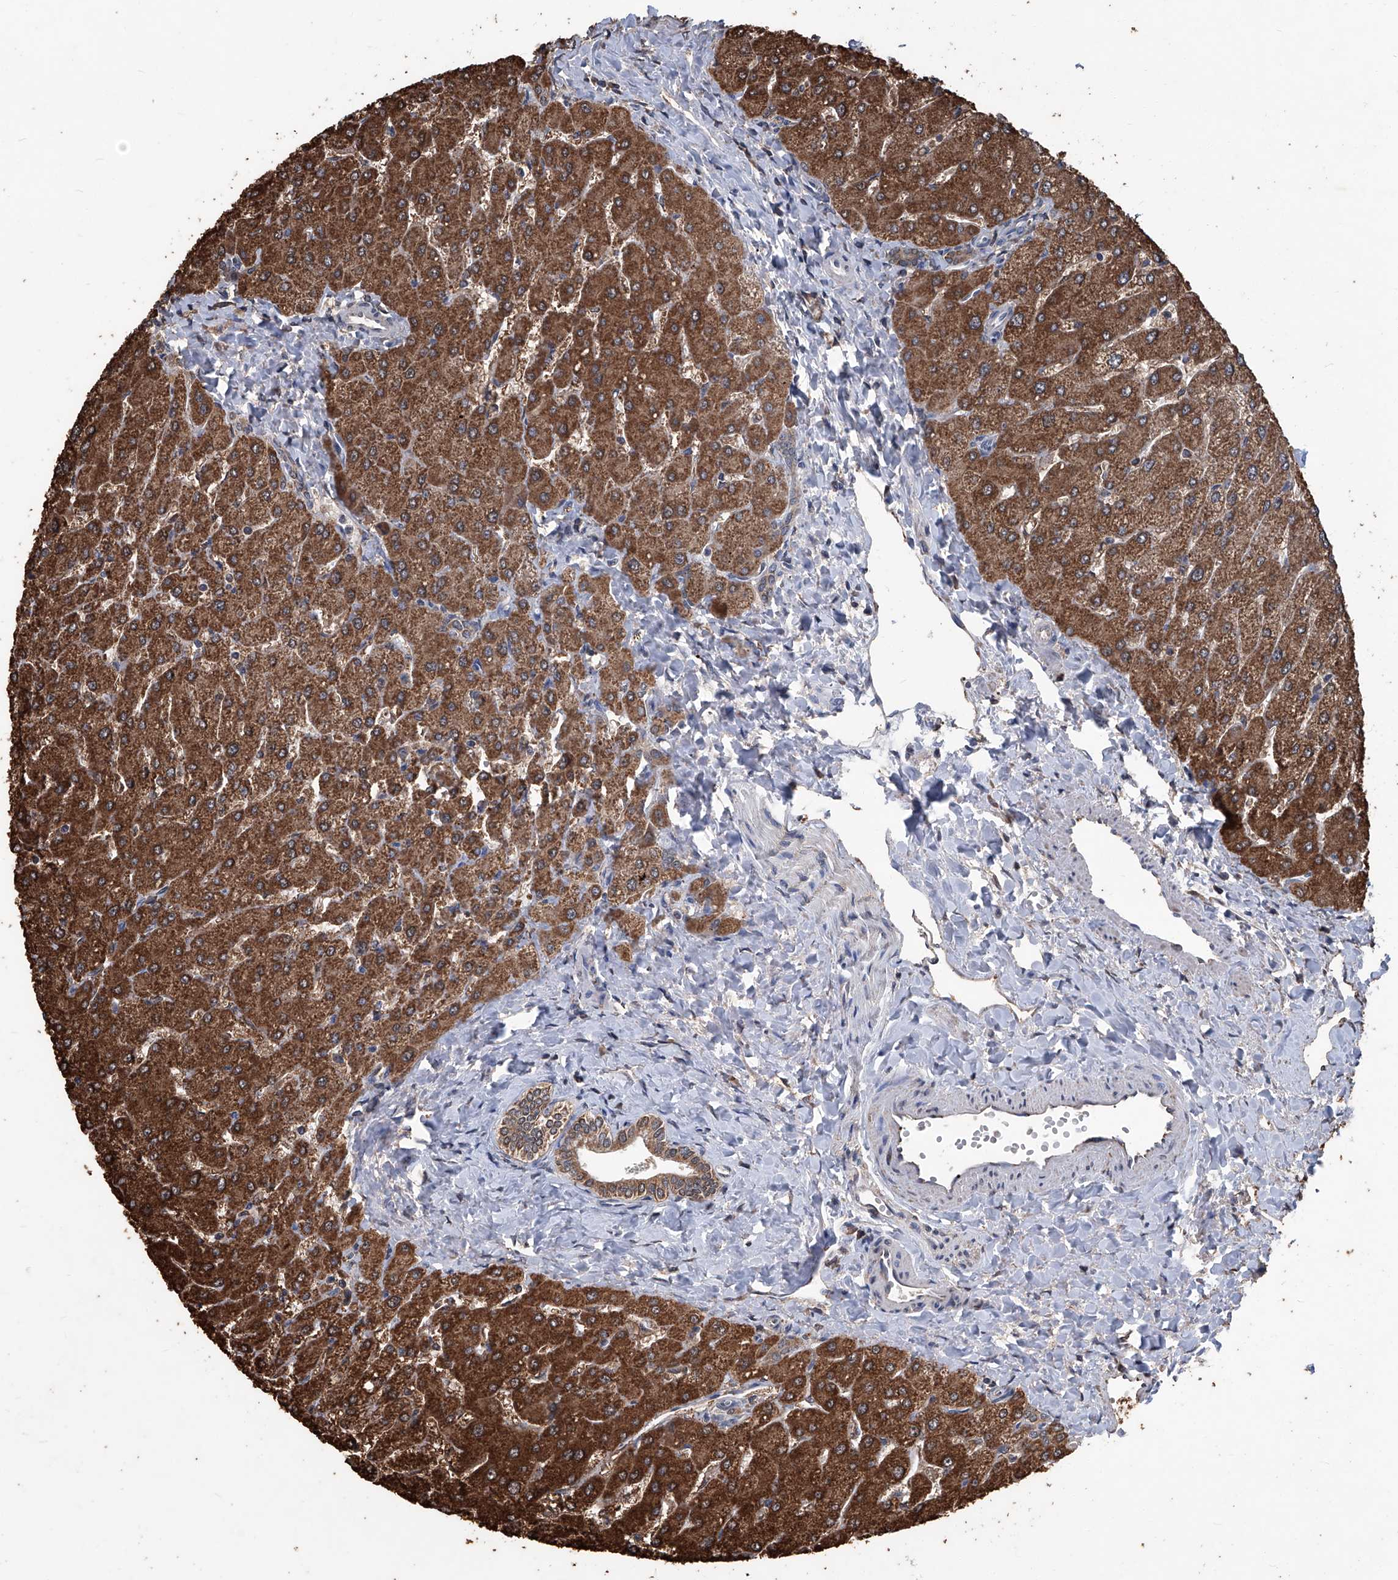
{"staining": {"intensity": "moderate", "quantity": ">75%", "location": "cytoplasmic/membranous"}, "tissue": "liver", "cell_type": "Cholangiocytes", "image_type": "normal", "snomed": [{"axis": "morphology", "description": "Normal tissue, NOS"}, {"axis": "topography", "description": "Liver"}], "caption": "Cholangiocytes show moderate cytoplasmic/membranous positivity in approximately >75% of cells in unremarkable liver.", "gene": "STARD7", "patient": {"sex": "male", "age": 55}}